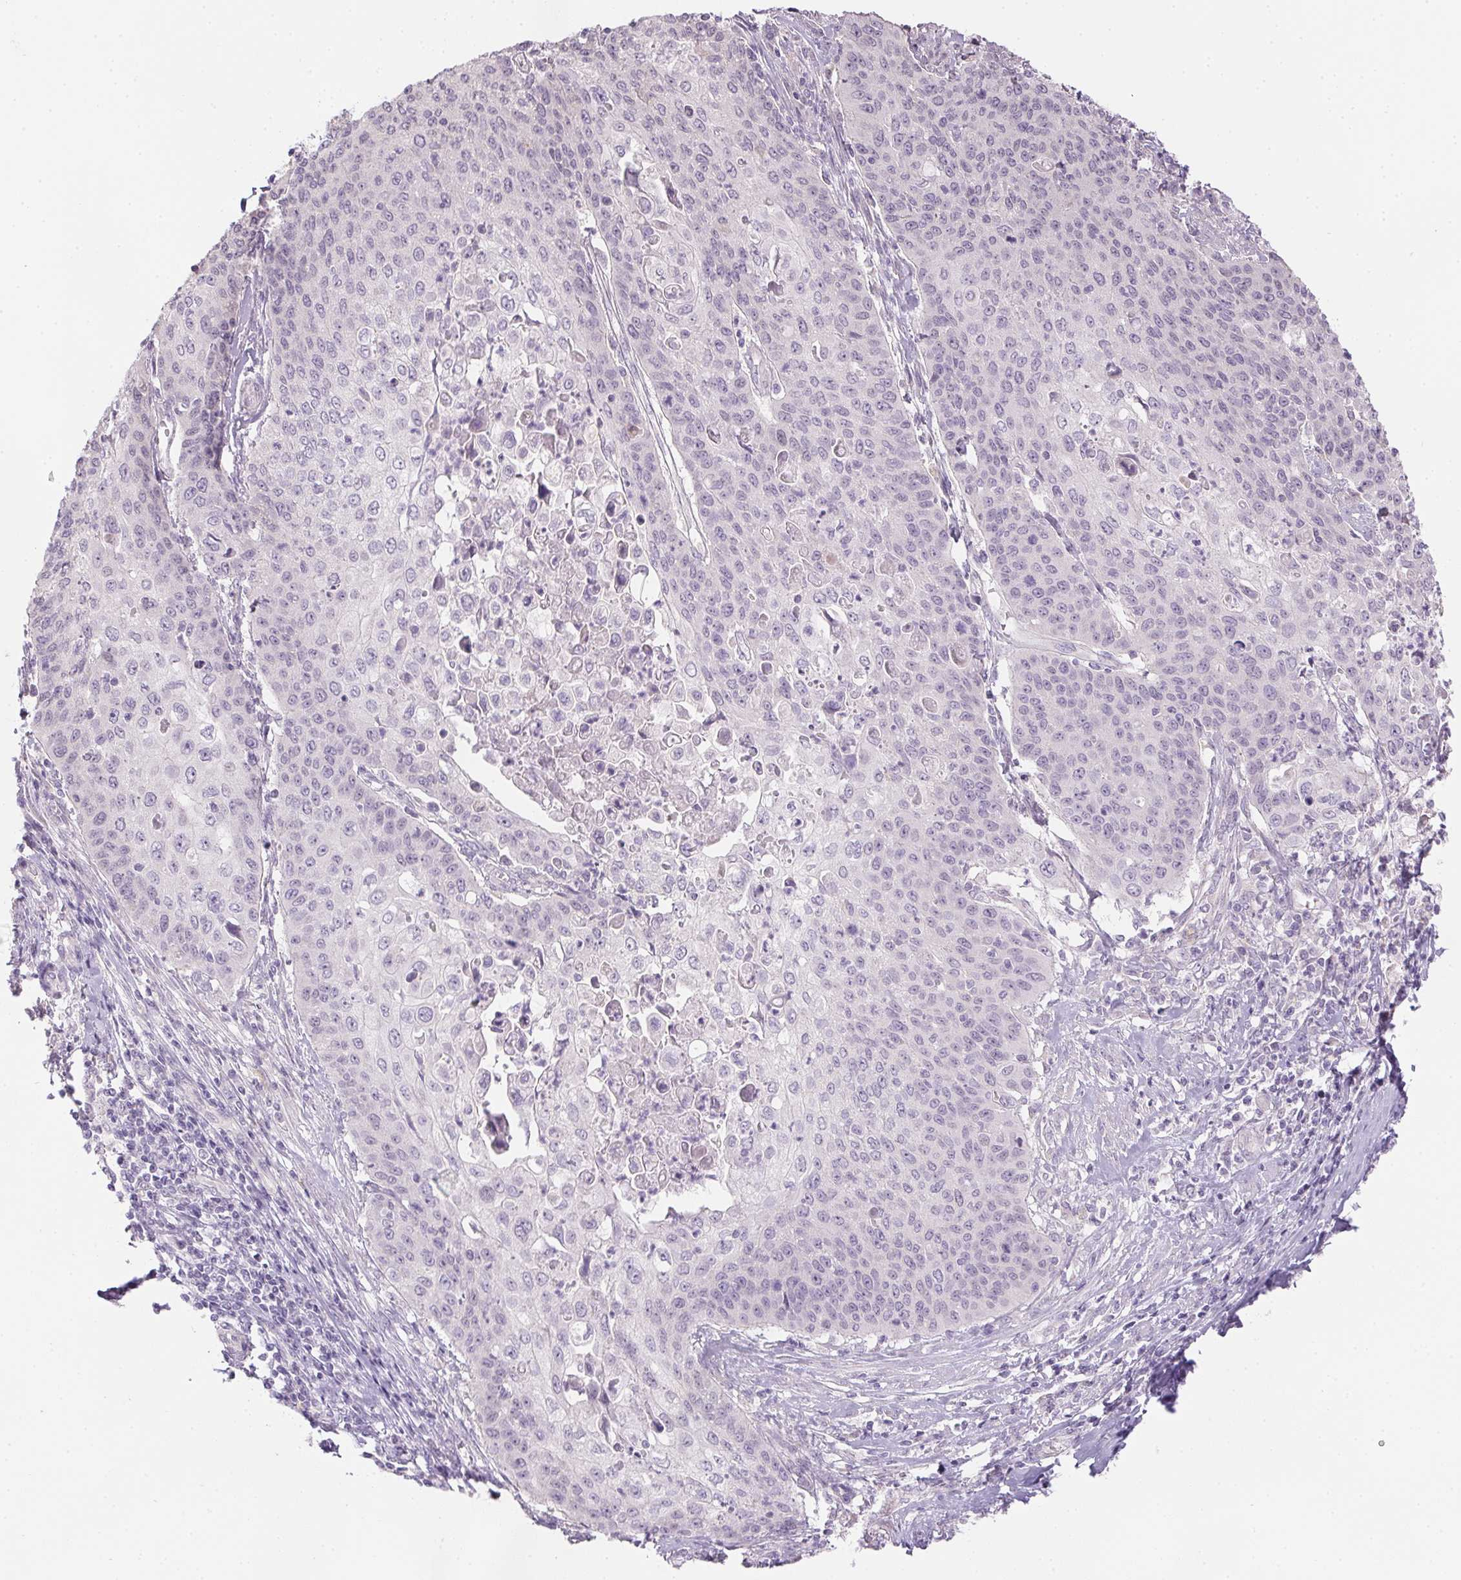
{"staining": {"intensity": "negative", "quantity": "none", "location": "none"}, "tissue": "cervical cancer", "cell_type": "Tumor cells", "image_type": "cancer", "snomed": [{"axis": "morphology", "description": "Squamous cell carcinoma, NOS"}, {"axis": "topography", "description": "Cervix"}], "caption": "Human cervical cancer stained for a protein using IHC displays no positivity in tumor cells.", "gene": "CTCFL", "patient": {"sex": "female", "age": 65}}